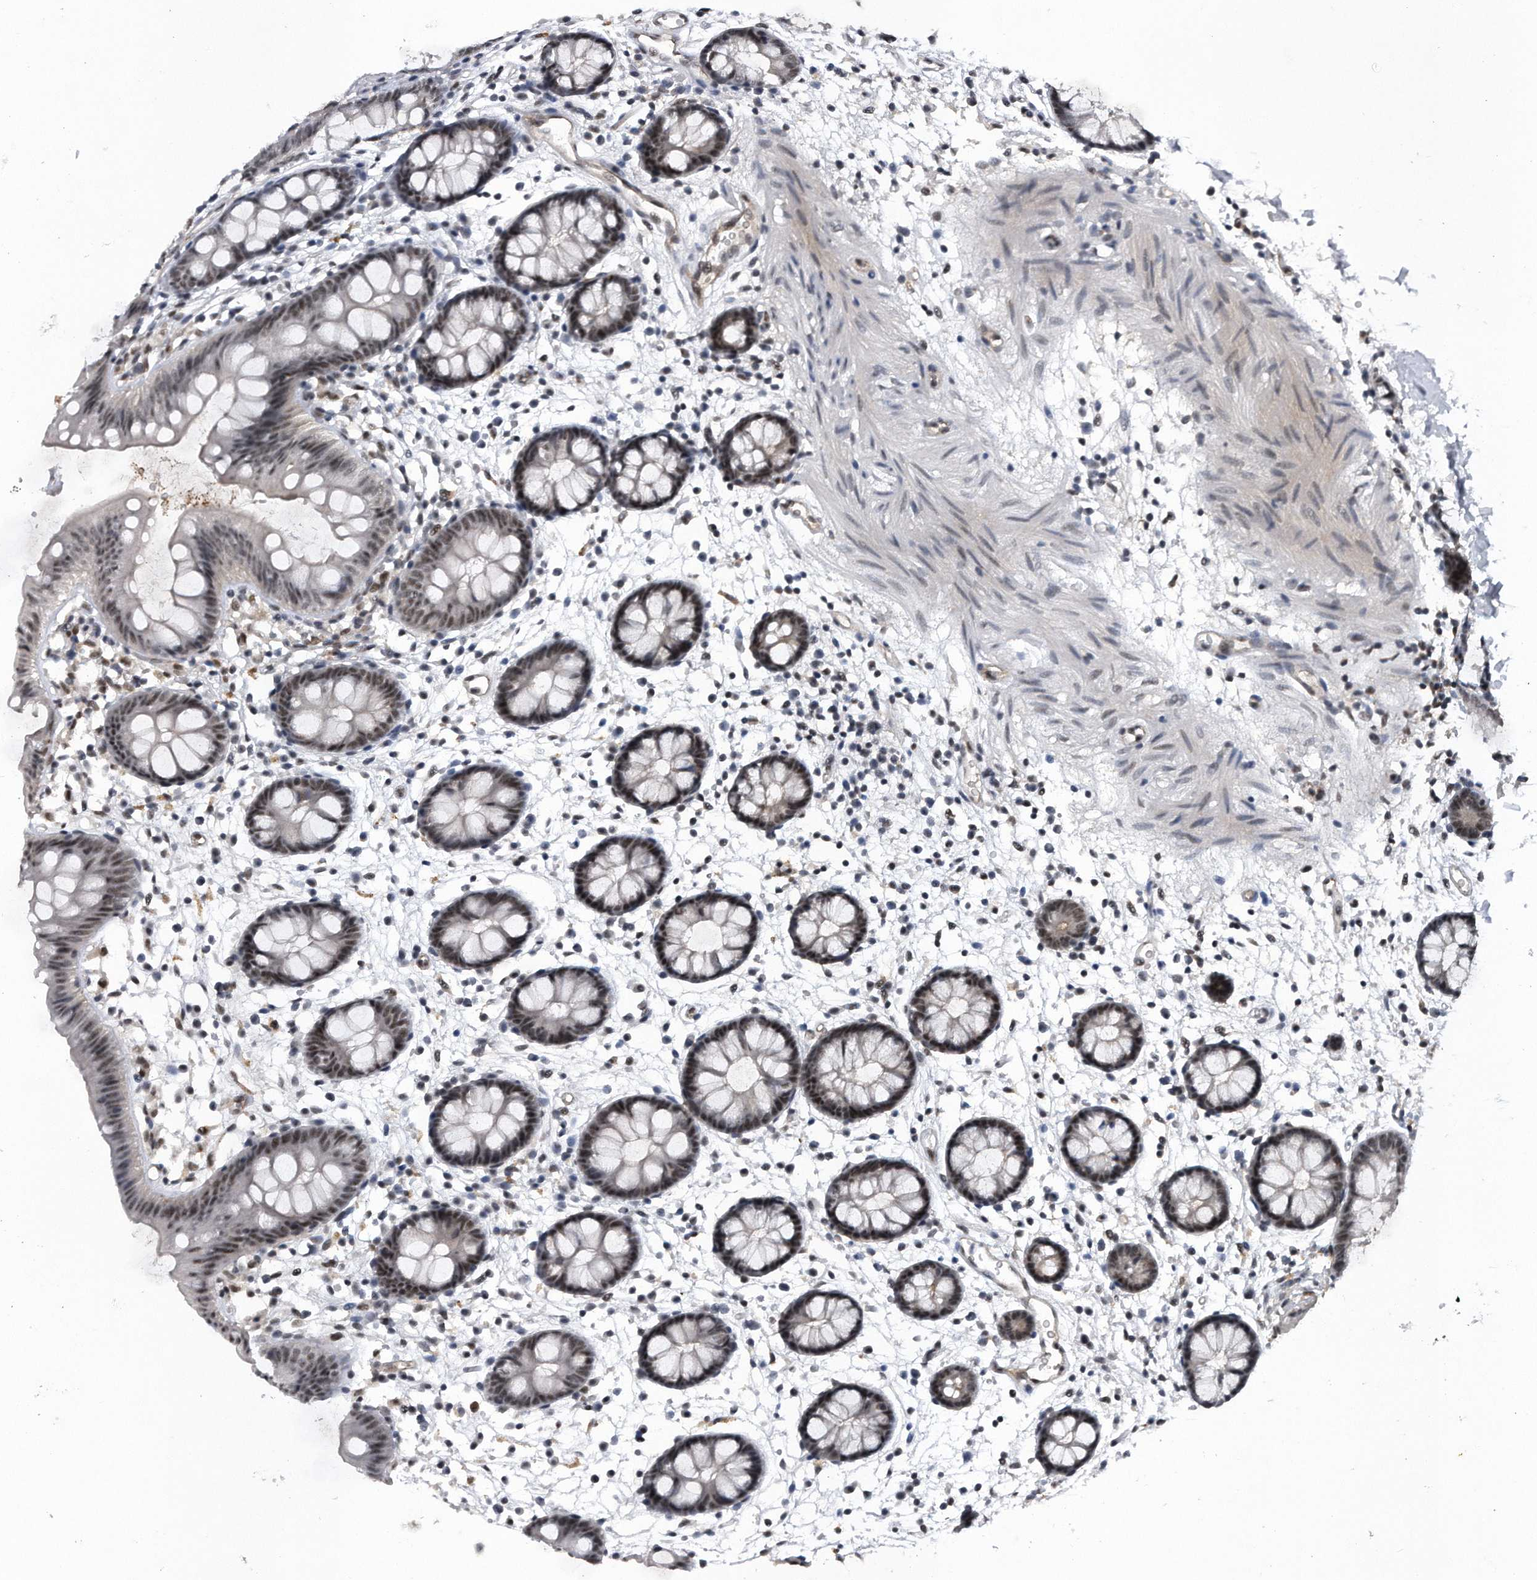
{"staining": {"intensity": "moderate", "quantity": ">75%", "location": "nuclear"}, "tissue": "colon", "cell_type": "Endothelial cells", "image_type": "normal", "snomed": [{"axis": "morphology", "description": "Normal tissue, NOS"}, {"axis": "topography", "description": "Colon"}], "caption": "Unremarkable colon displays moderate nuclear staining in about >75% of endothelial cells.", "gene": "VIRMA", "patient": {"sex": "male", "age": 56}}